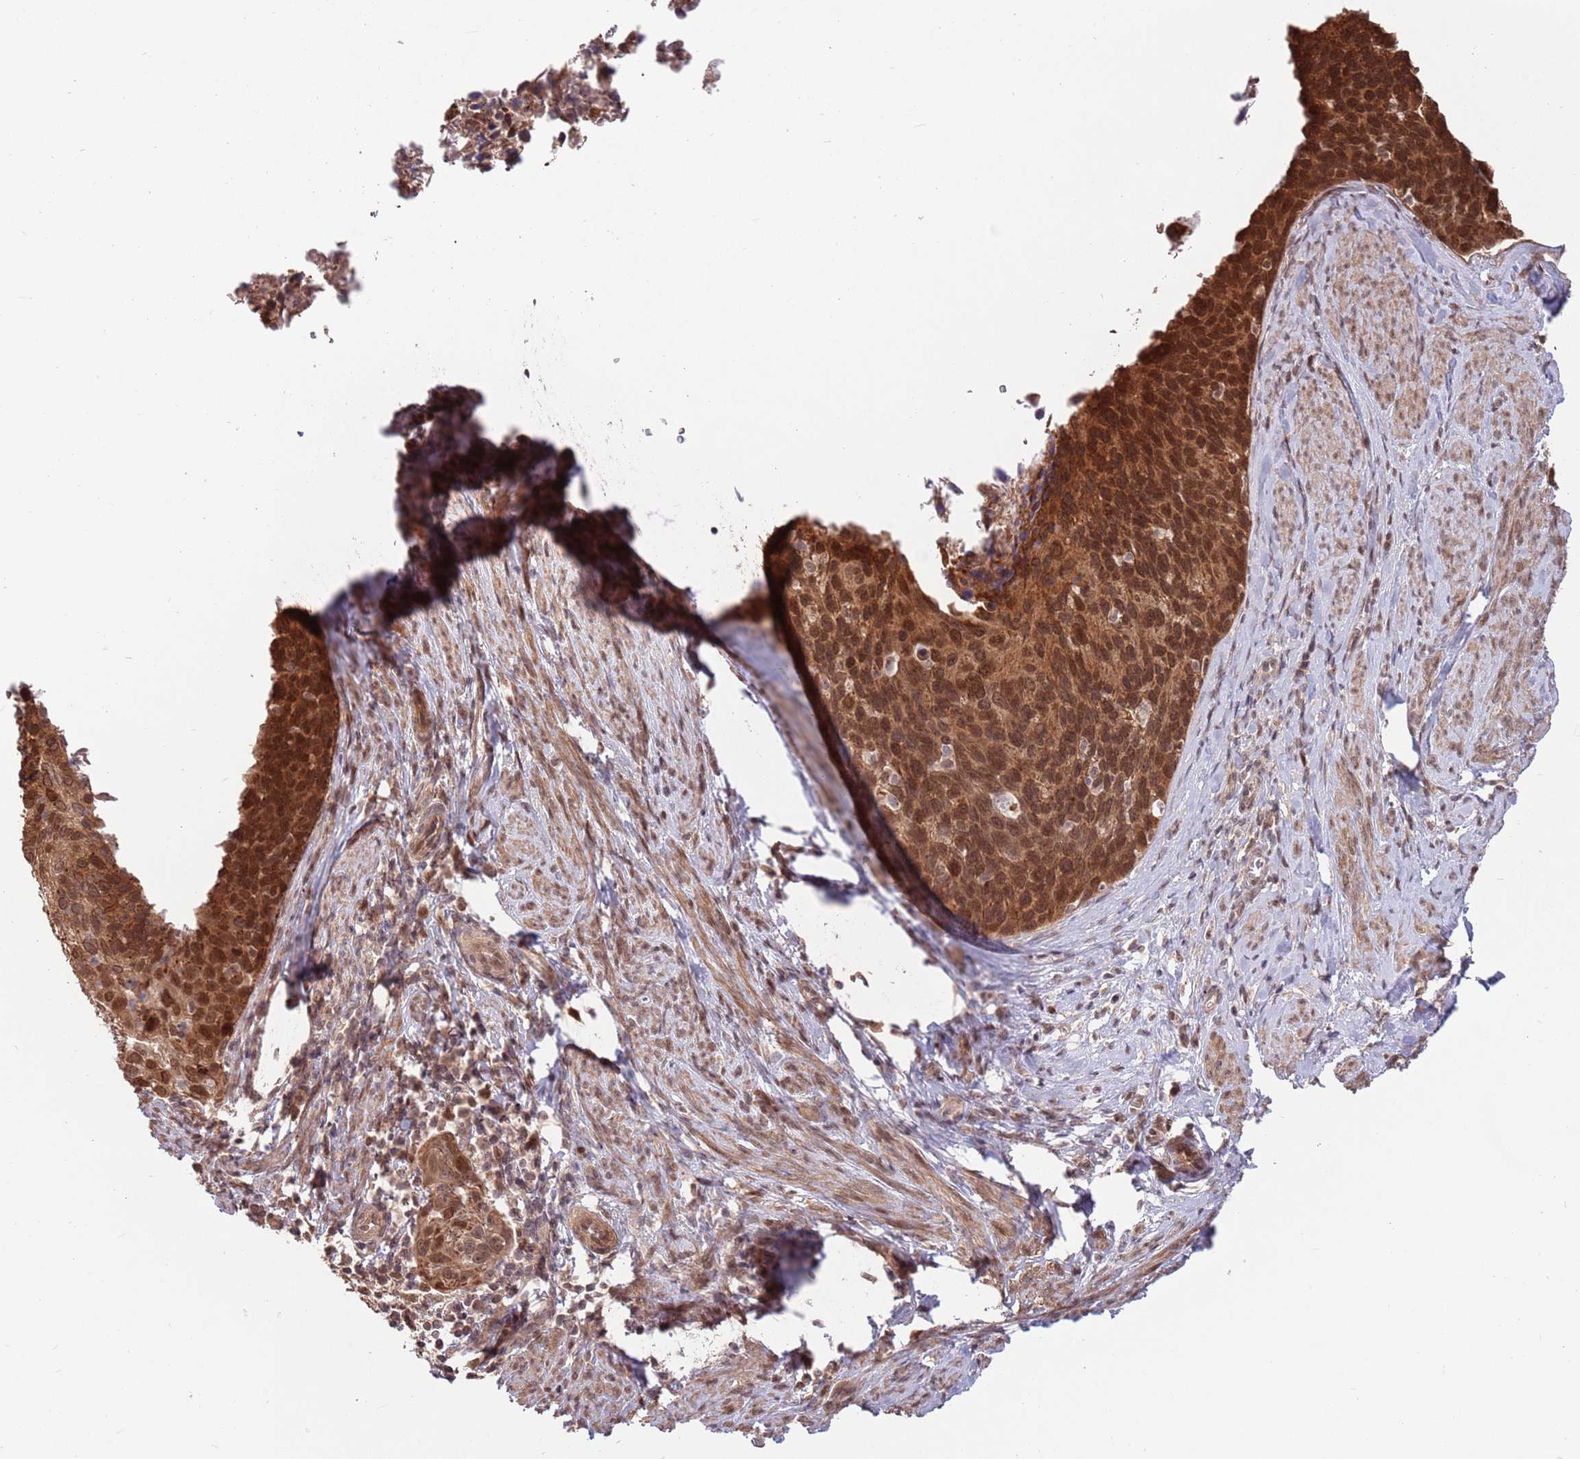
{"staining": {"intensity": "strong", "quantity": ">75%", "location": "cytoplasmic/membranous,nuclear"}, "tissue": "cervical cancer", "cell_type": "Tumor cells", "image_type": "cancer", "snomed": [{"axis": "morphology", "description": "Squamous cell carcinoma, NOS"}, {"axis": "topography", "description": "Cervix"}], "caption": "Brown immunohistochemical staining in cervical squamous cell carcinoma demonstrates strong cytoplasmic/membranous and nuclear positivity in about >75% of tumor cells. Immunohistochemistry (ihc) stains the protein in brown and the nuclei are stained blue.", "gene": "SALL1", "patient": {"sex": "female", "age": 80}}